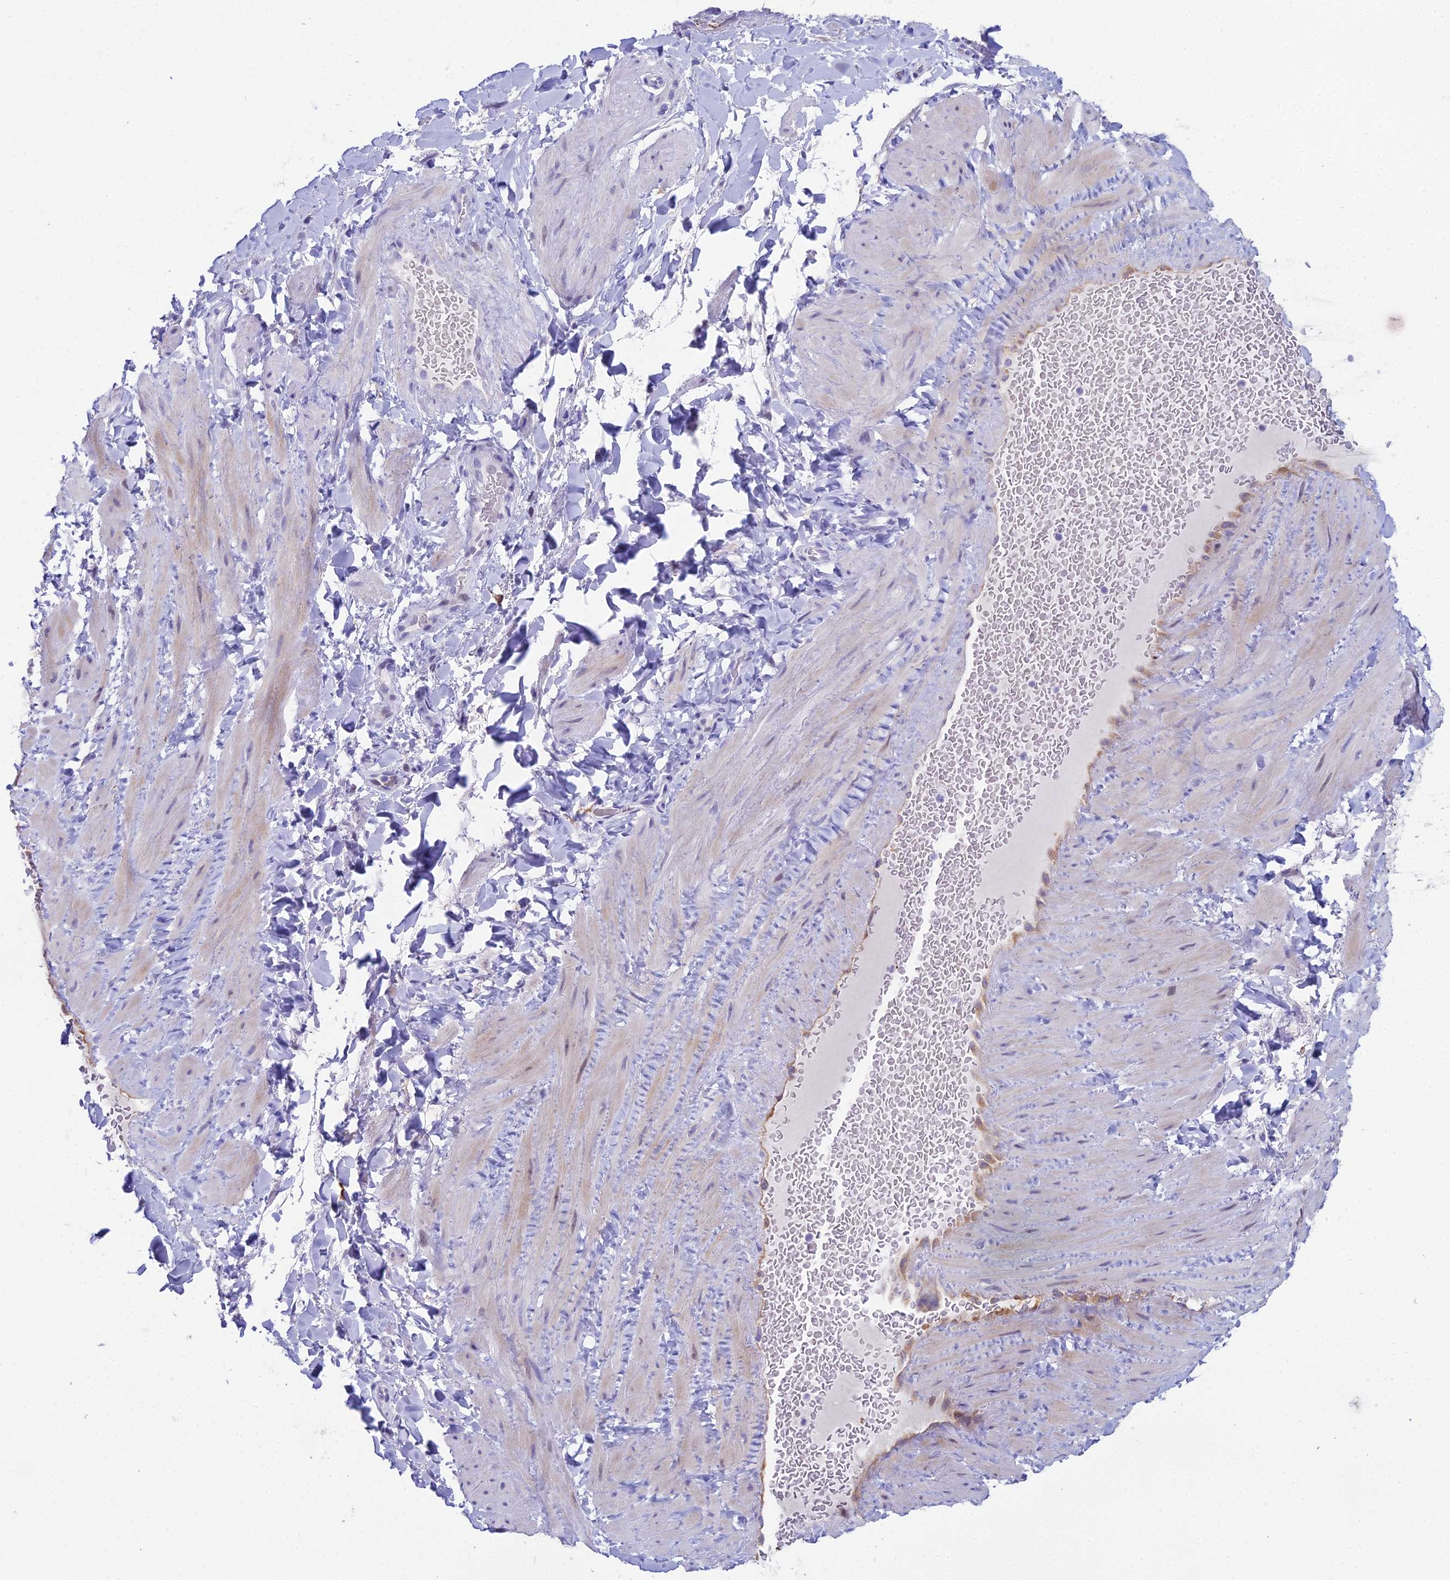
{"staining": {"intensity": "negative", "quantity": "none", "location": "none"}, "tissue": "adipose tissue", "cell_type": "Adipocytes", "image_type": "normal", "snomed": [{"axis": "morphology", "description": "Normal tissue, NOS"}, {"axis": "topography", "description": "Soft tissue"}, {"axis": "topography", "description": "Vascular tissue"}], "caption": "A histopathology image of adipose tissue stained for a protein displays no brown staining in adipocytes.", "gene": "CC2D2A", "patient": {"sex": "male", "age": 54}}